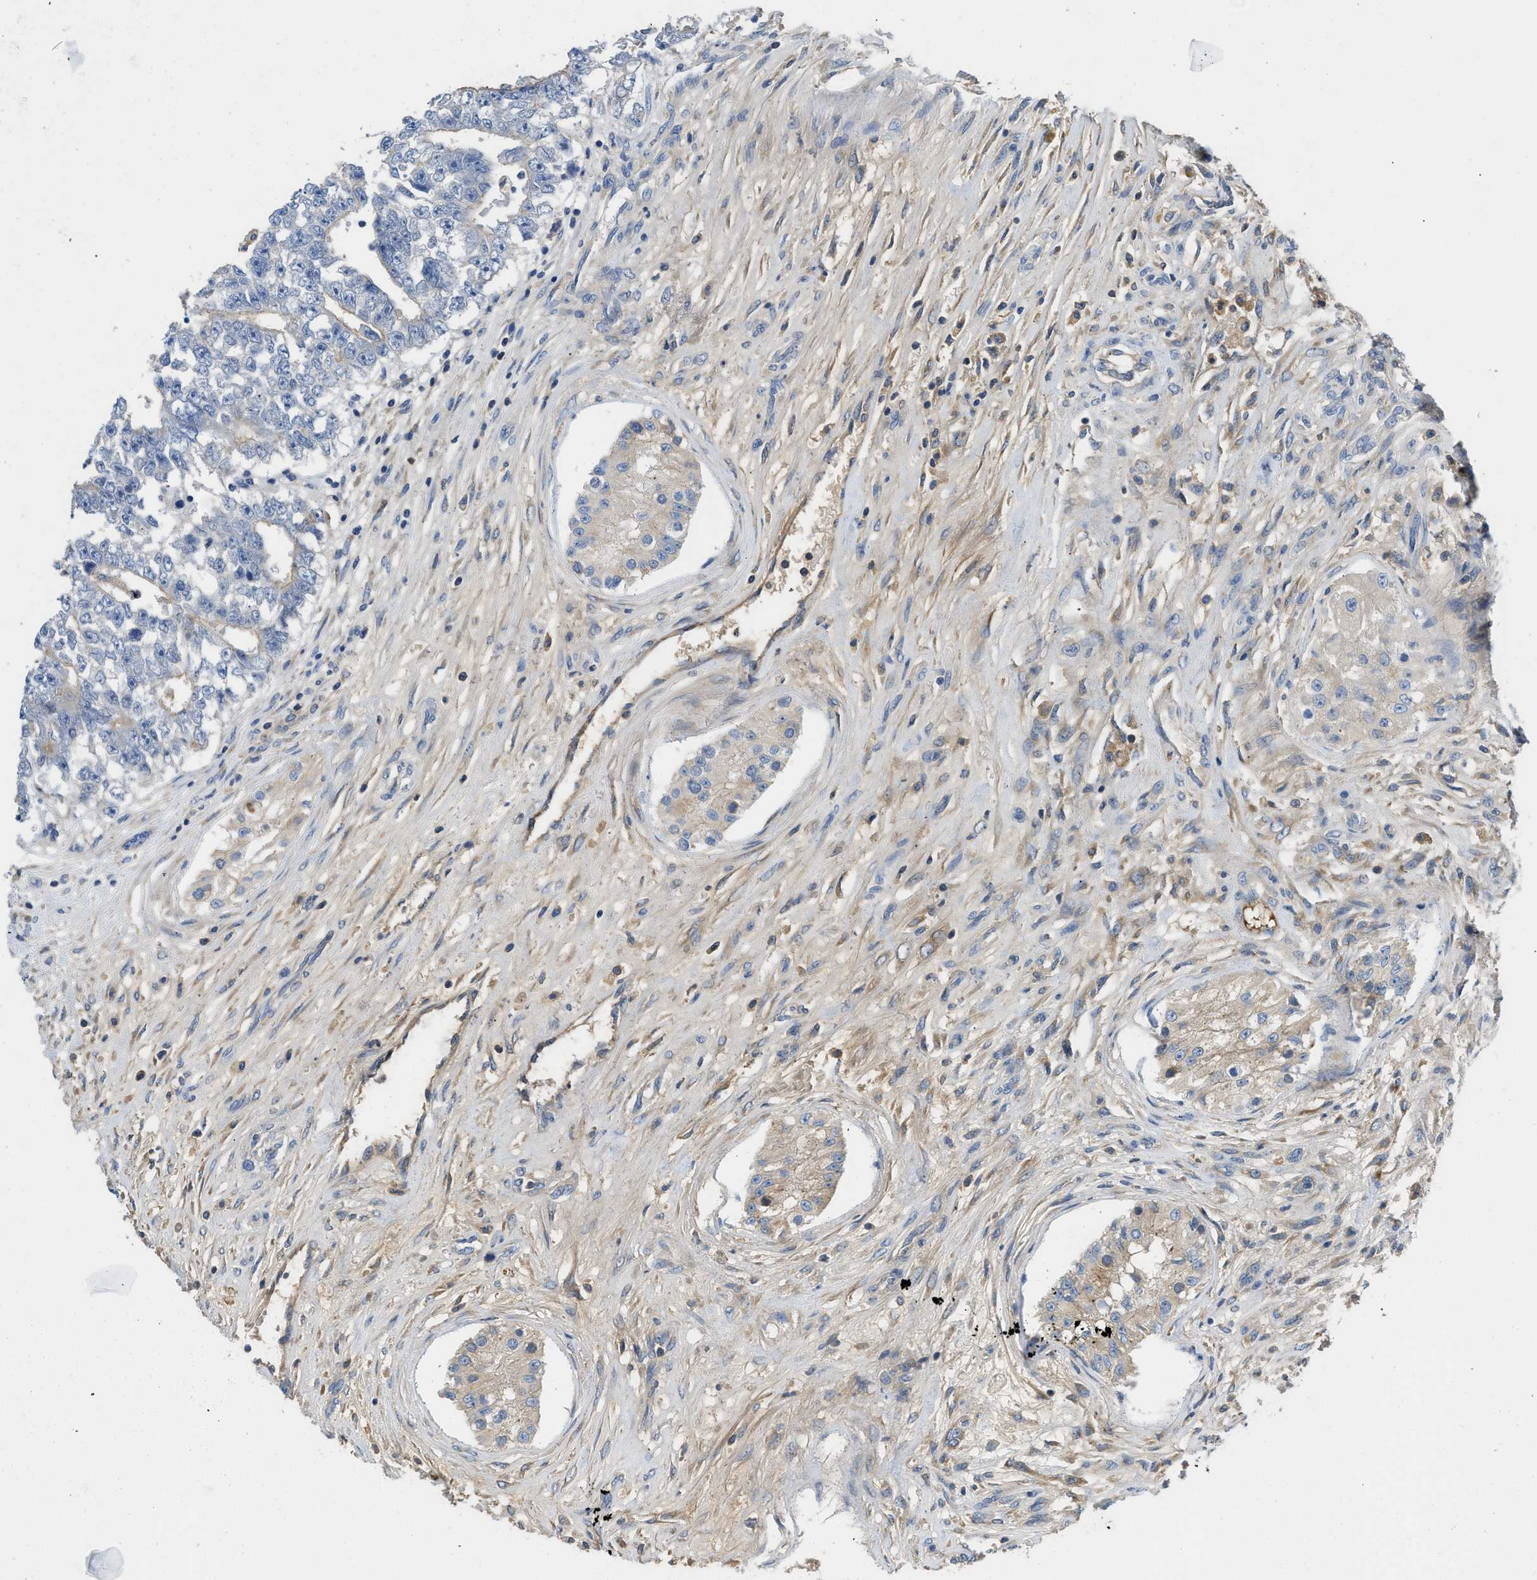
{"staining": {"intensity": "negative", "quantity": "none", "location": "none"}, "tissue": "testis cancer", "cell_type": "Tumor cells", "image_type": "cancer", "snomed": [{"axis": "morphology", "description": "Carcinoma, Embryonal, NOS"}, {"axis": "topography", "description": "Testis"}], "caption": "An IHC micrograph of testis embryonal carcinoma is shown. There is no staining in tumor cells of testis embryonal carcinoma. The staining was performed using DAB (3,3'-diaminobenzidine) to visualize the protein expression in brown, while the nuclei were stained in blue with hematoxylin (Magnification: 20x).", "gene": "C1S", "patient": {"sex": "male", "age": 25}}